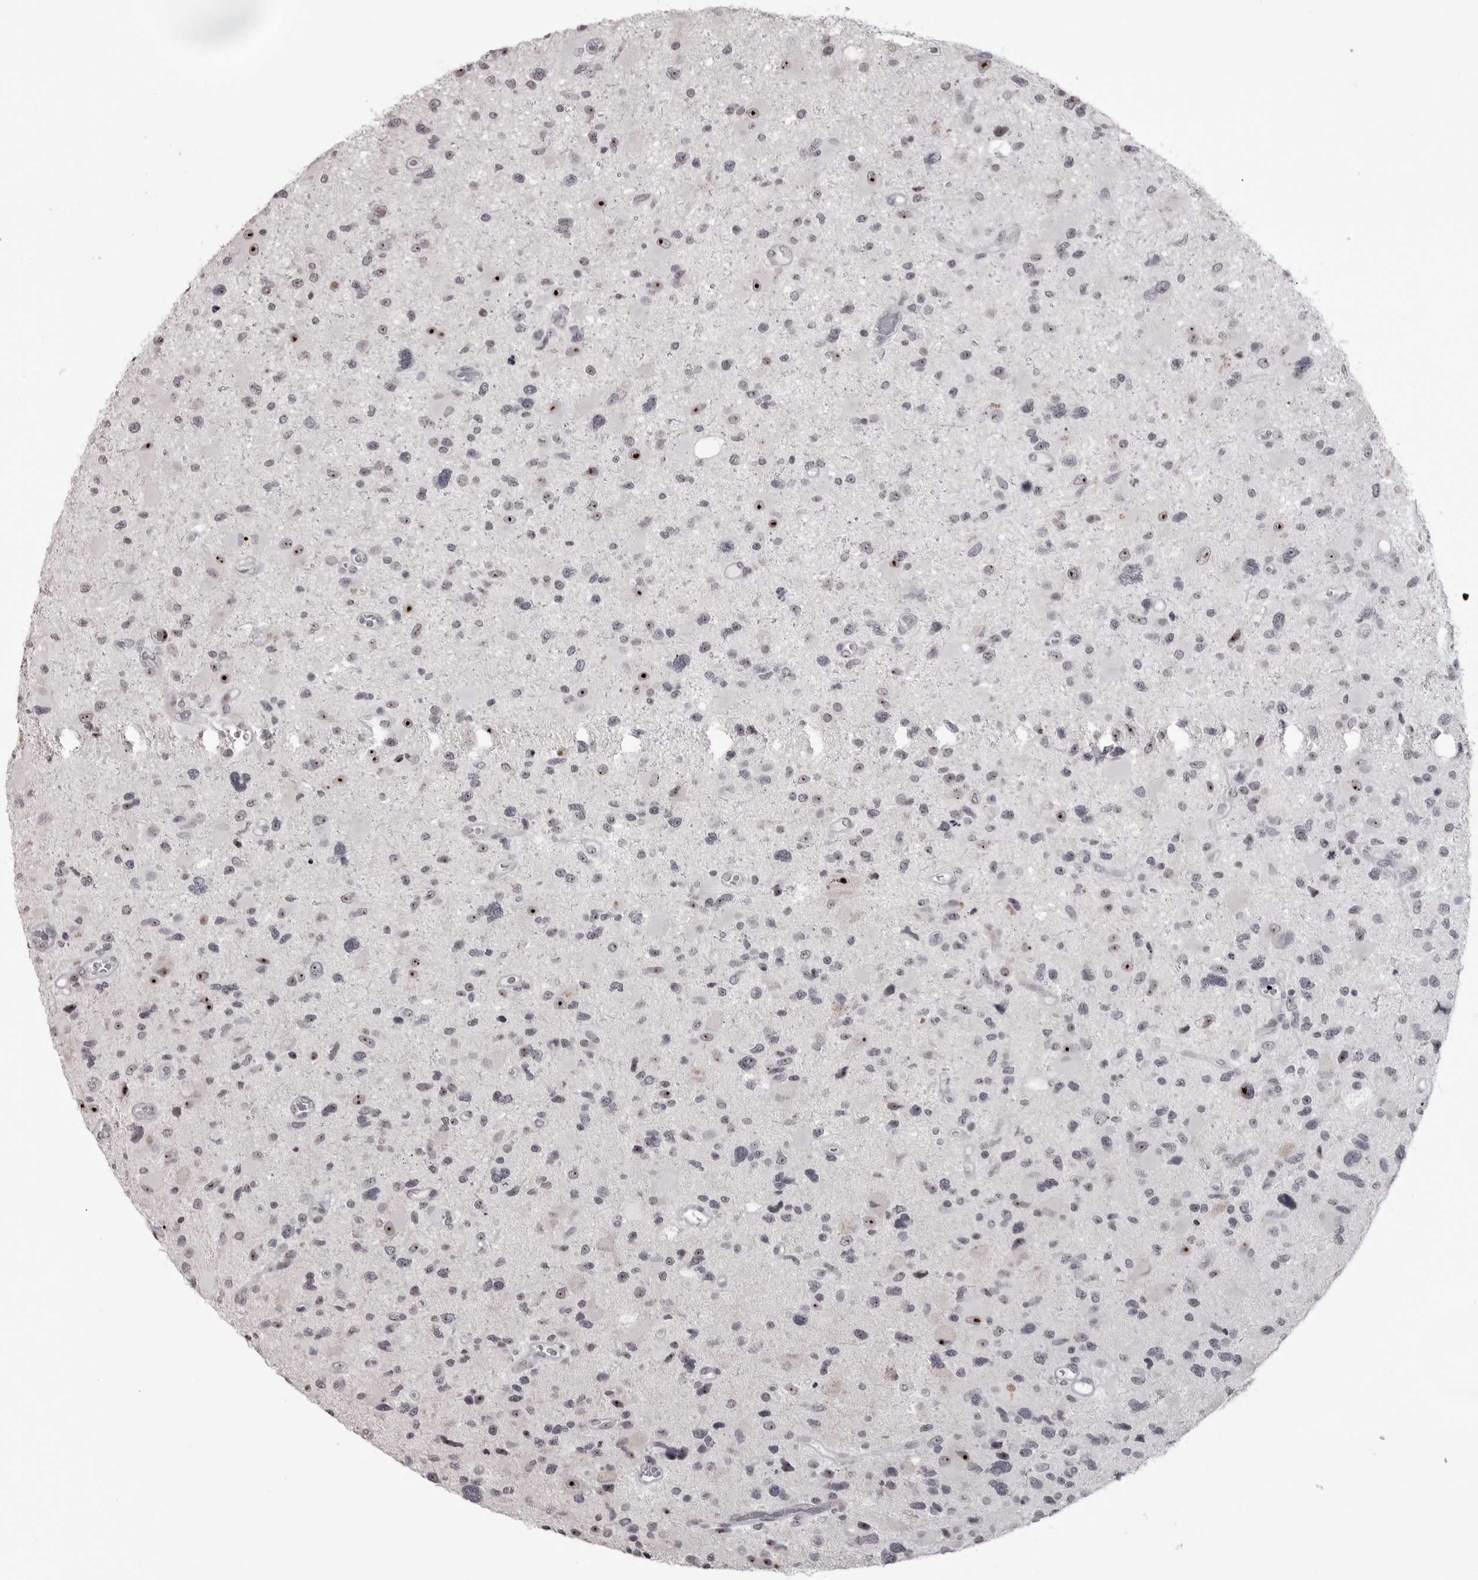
{"staining": {"intensity": "strong", "quantity": "25%-75%", "location": "nuclear"}, "tissue": "glioma", "cell_type": "Tumor cells", "image_type": "cancer", "snomed": [{"axis": "morphology", "description": "Glioma, malignant, High grade"}, {"axis": "topography", "description": "Brain"}], "caption": "IHC histopathology image of malignant high-grade glioma stained for a protein (brown), which displays high levels of strong nuclear expression in about 25%-75% of tumor cells.", "gene": "HELZ", "patient": {"sex": "male", "age": 33}}